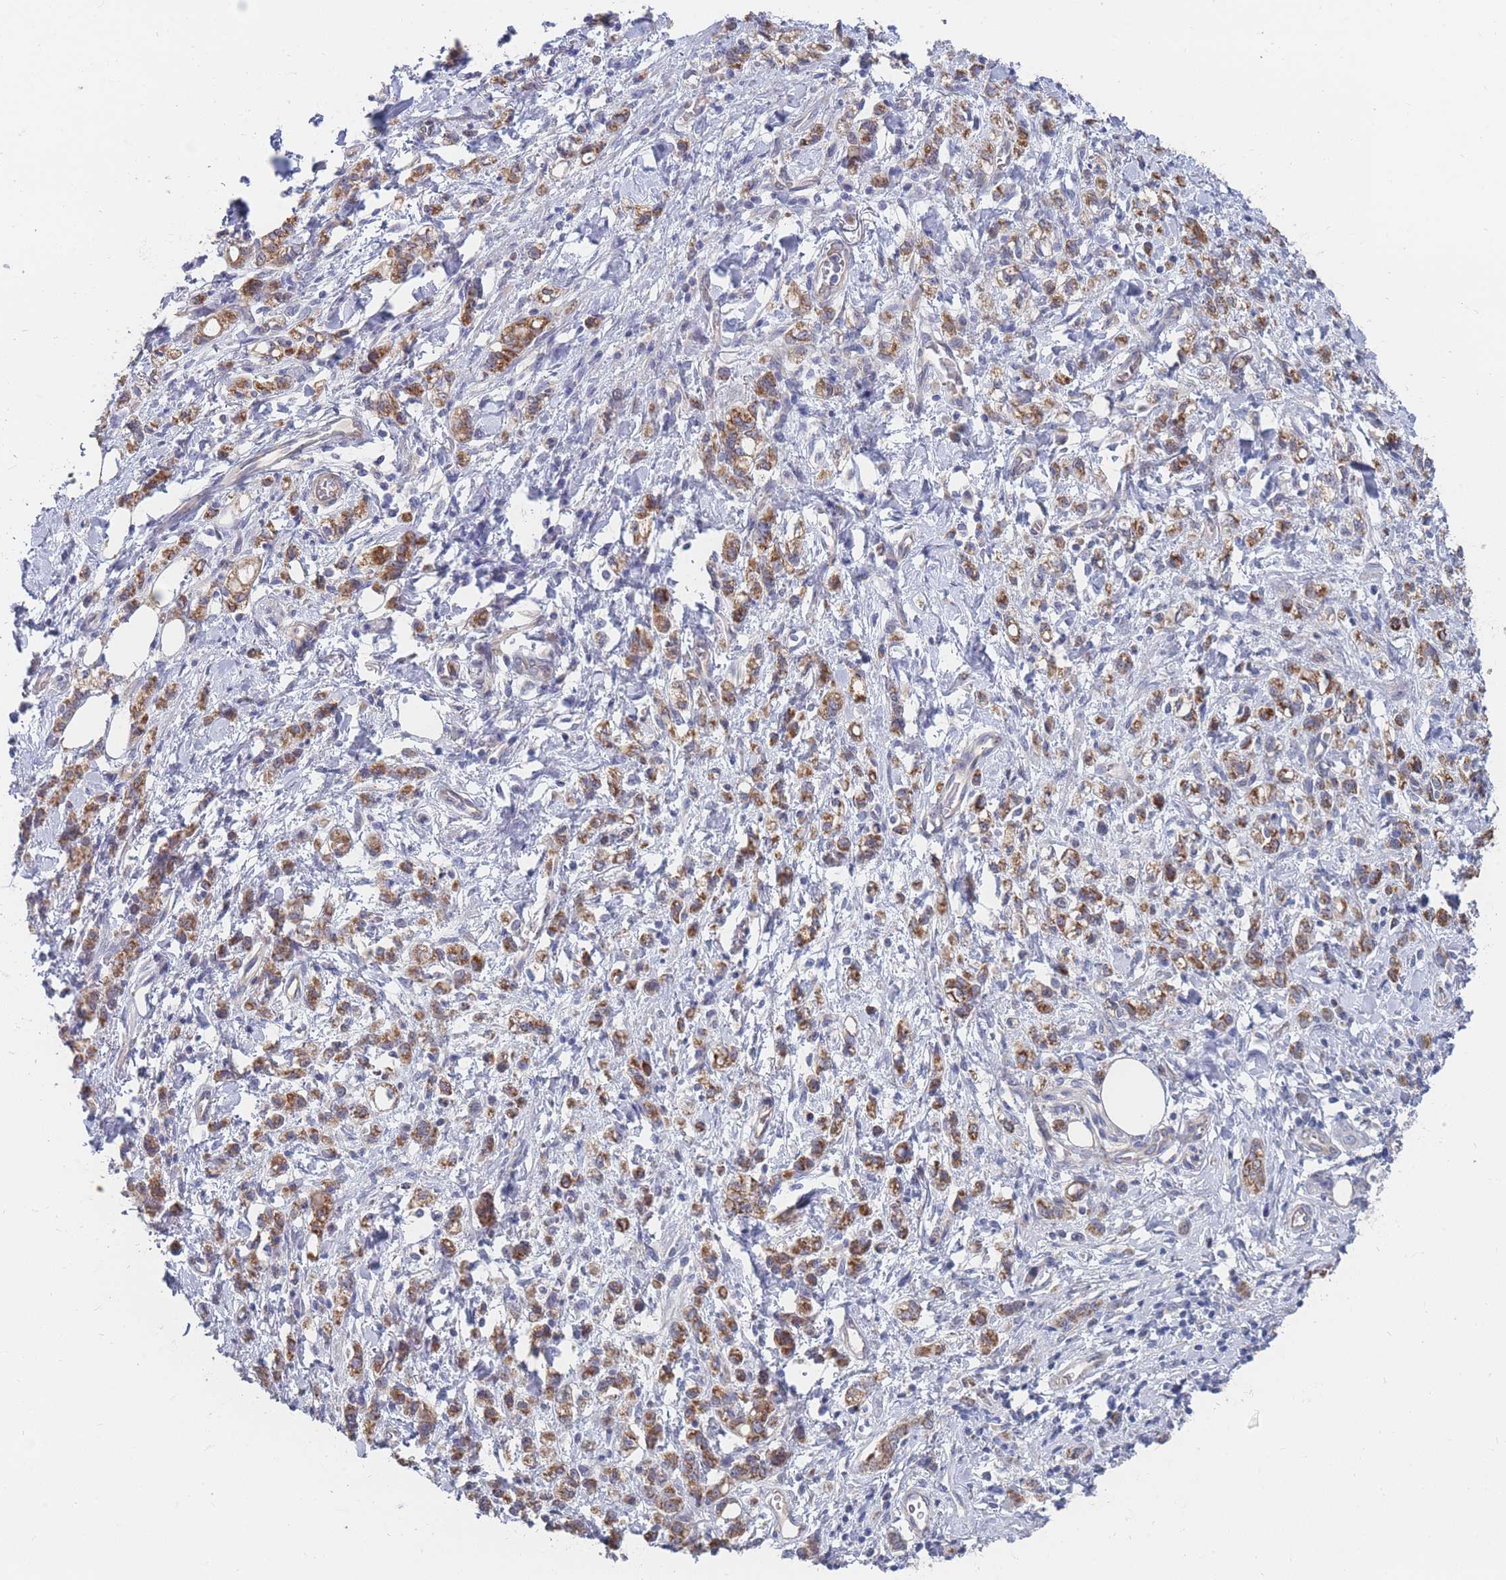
{"staining": {"intensity": "moderate", "quantity": ">75%", "location": "cytoplasmic/membranous"}, "tissue": "stomach cancer", "cell_type": "Tumor cells", "image_type": "cancer", "snomed": [{"axis": "morphology", "description": "Adenocarcinoma, NOS"}, {"axis": "topography", "description": "Stomach"}], "caption": "Stomach cancer (adenocarcinoma) stained with a protein marker demonstrates moderate staining in tumor cells.", "gene": "NUB1", "patient": {"sex": "male", "age": 77}}